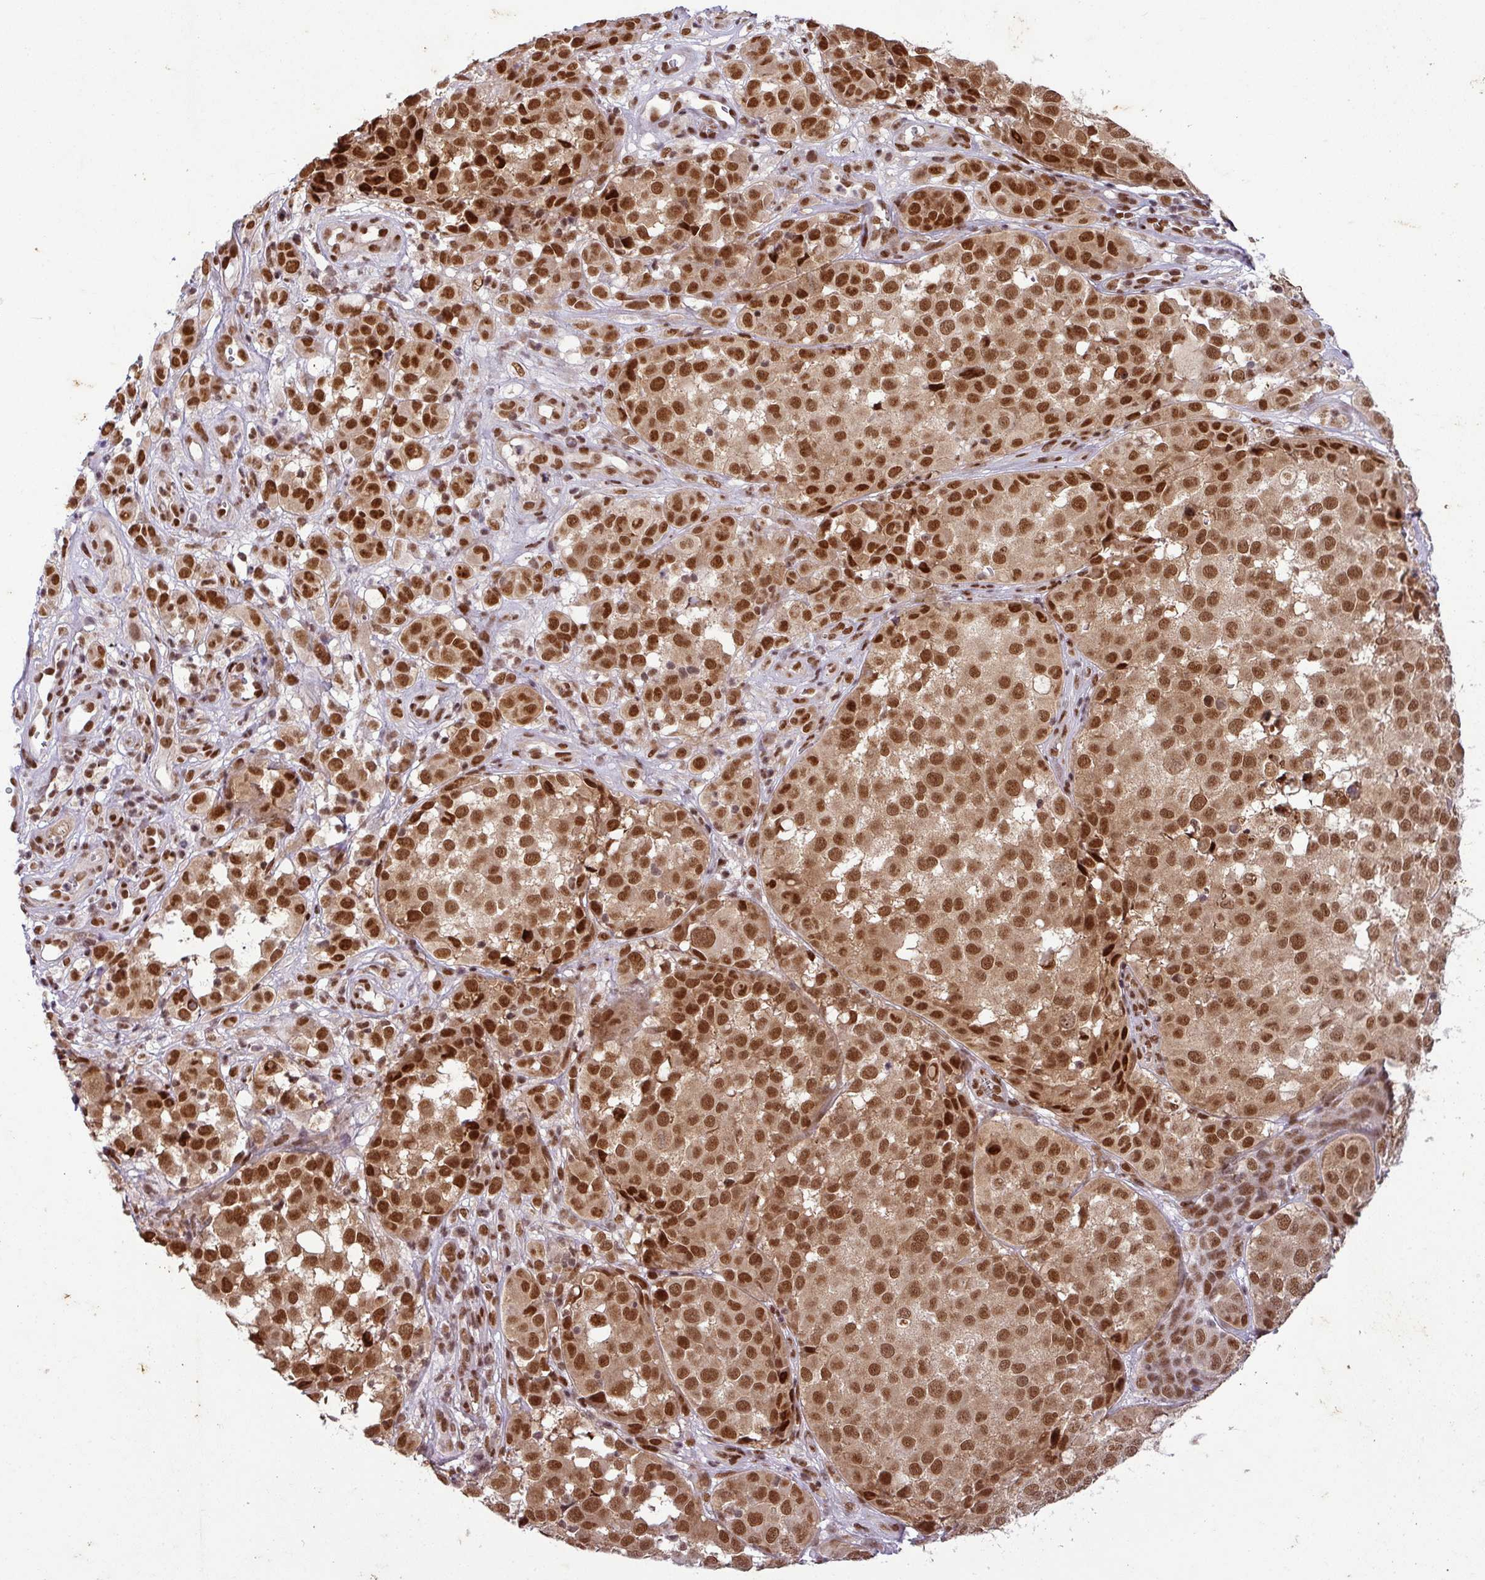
{"staining": {"intensity": "strong", "quantity": ">75%", "location": "cytoplasmic/membranous,nuclear"}, "tissue": "melanoma", "cell_type": "Tumor cells", "image_type": "cancer", "snomed": [{"axis": "morphology", "description": "Malignant melanoma, NOS"}, {"axis": "topography", "description": "Skin"}], "caption": "Tumor cells reveal high levels of strong cytoplasmic/membranous and nuclear staining in about >75% of cells in malignant melanoma.", "gene": "SRSF2", "patient": {"sex": "male", "age": 64}}